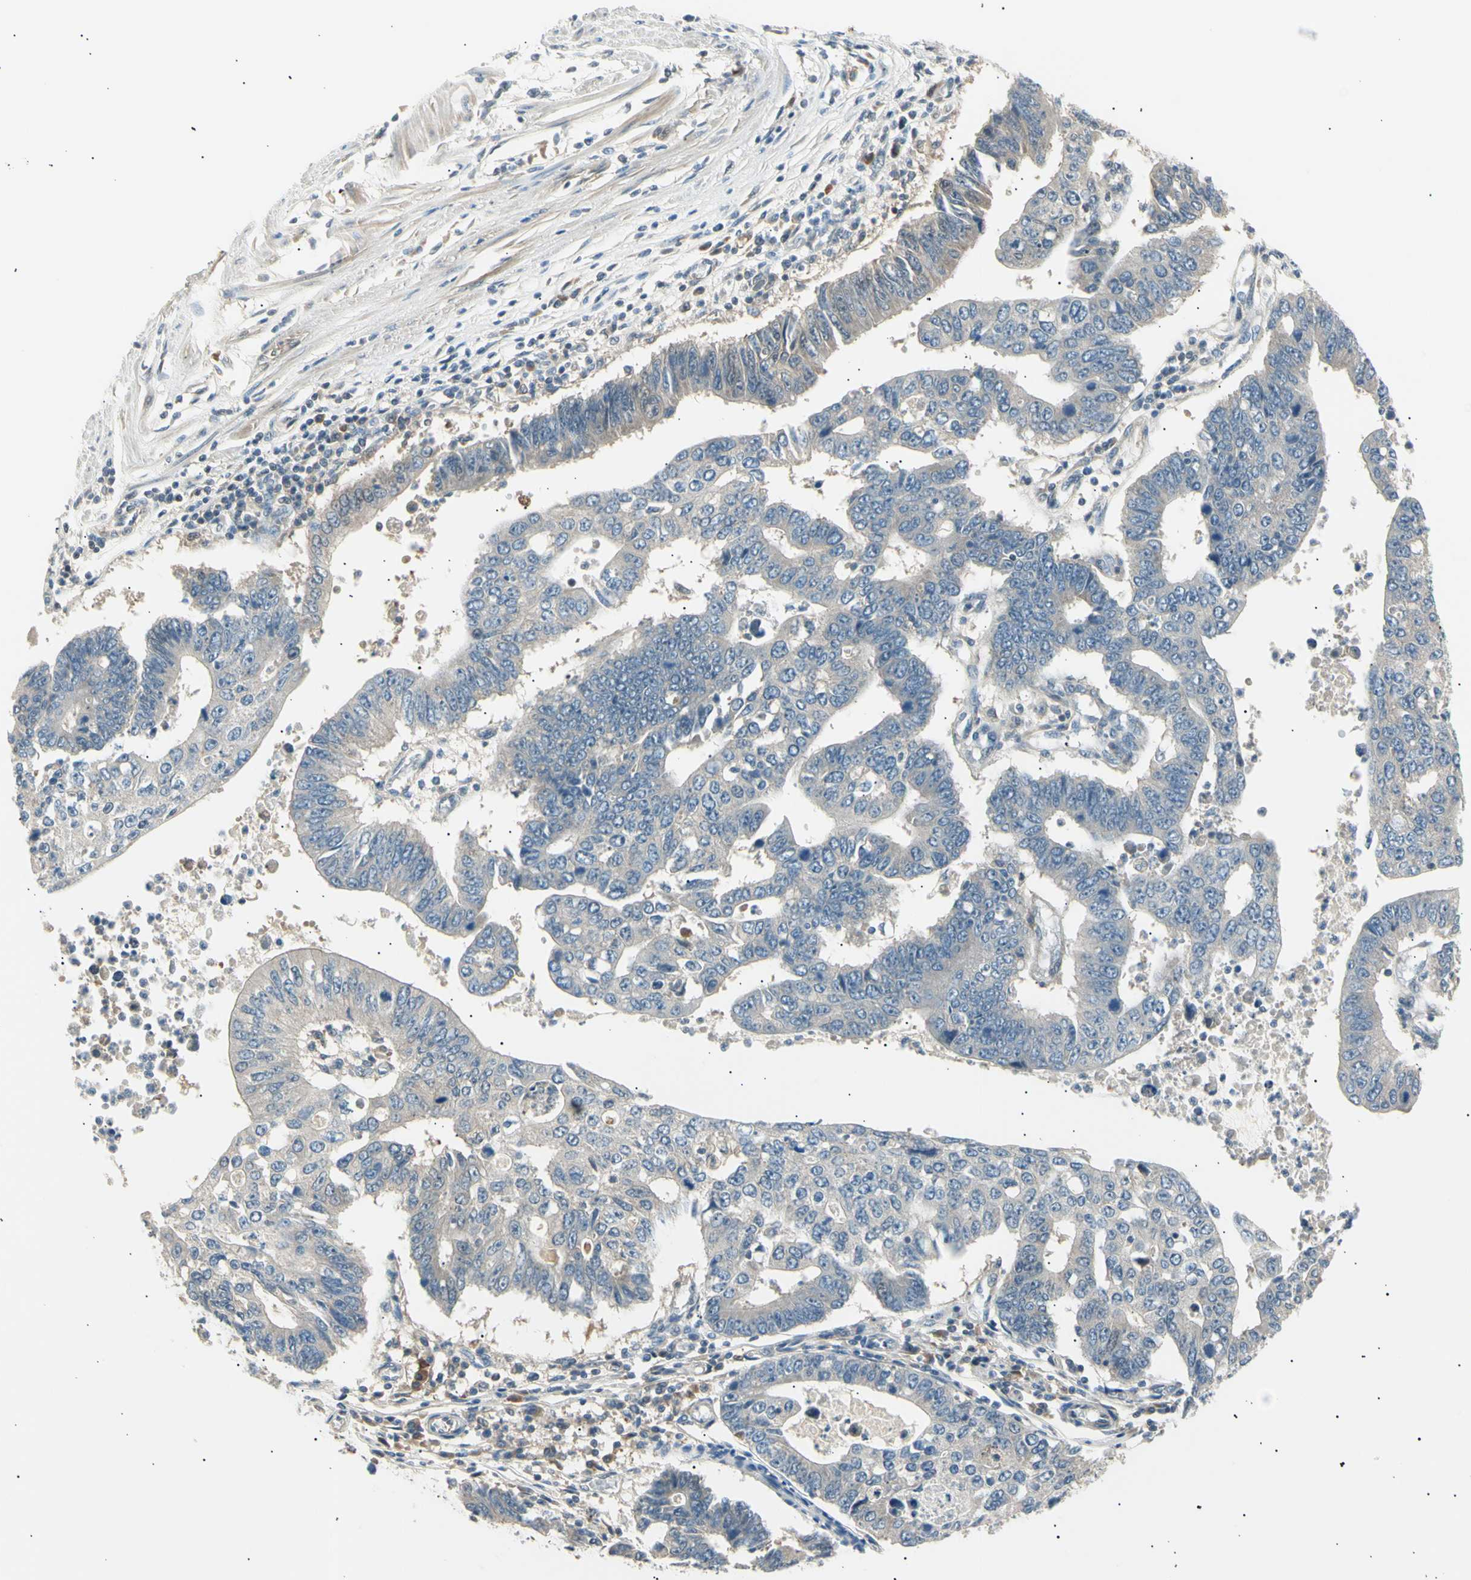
{"staining": {"intensity": "weak", "quantity": "25%-75%", "location": "cytoplasmic/membranous"}, "tissue": "stomach cancer", "cell_type": "Tumor cells", "image_type": "cancer", "snomed": [{"axis": "morphology", "description": "Adenocarcinoma, NOS"}, {"axis": "topography", "description": "Stomach"}], "caption": "The photomicrograph exhibits staining of stomach cancer, revealing weak cytoplasmic/membranous protein positivity (brown color) within tumor cells.", "gene": "LHPP", "patient": {"sex": "male", "age": 59}}